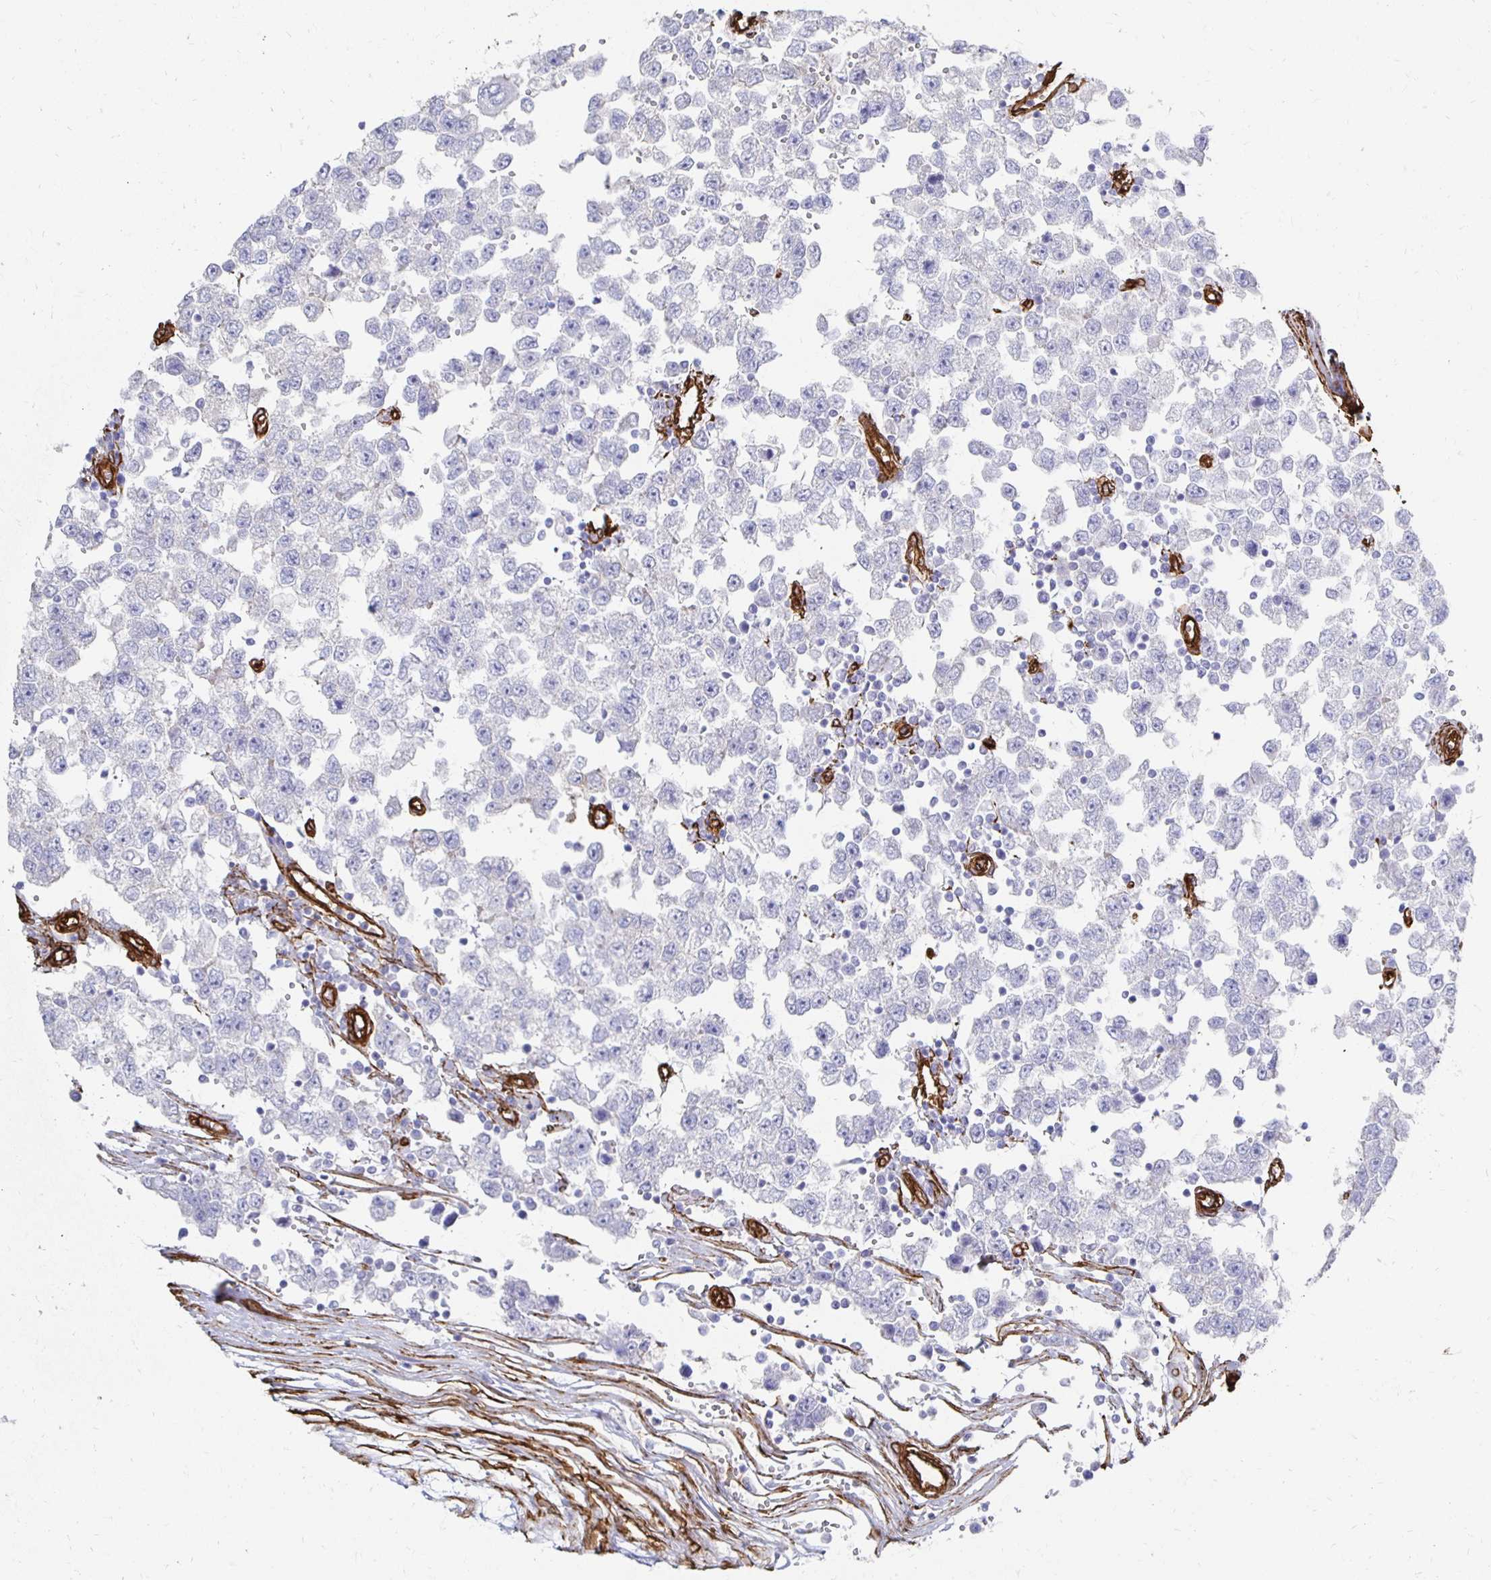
{"staining": {"intensity": "negative", "quantity": "none", "location": "none"}, "tissue": "testis cancer", "cell_type": "Tumor cells", "image_type": "cancer", "snomed": [{"axis": "morphology", "description": "Seminoma, NOS"}, {"axis": "topography", "description": "Testis"}], "caption": "The photomicrograph shows no staining of tumor cells in testis cancer (seminoma).", "gene": "VIPR2", "patient": {"sex": "male", "age": 34}}